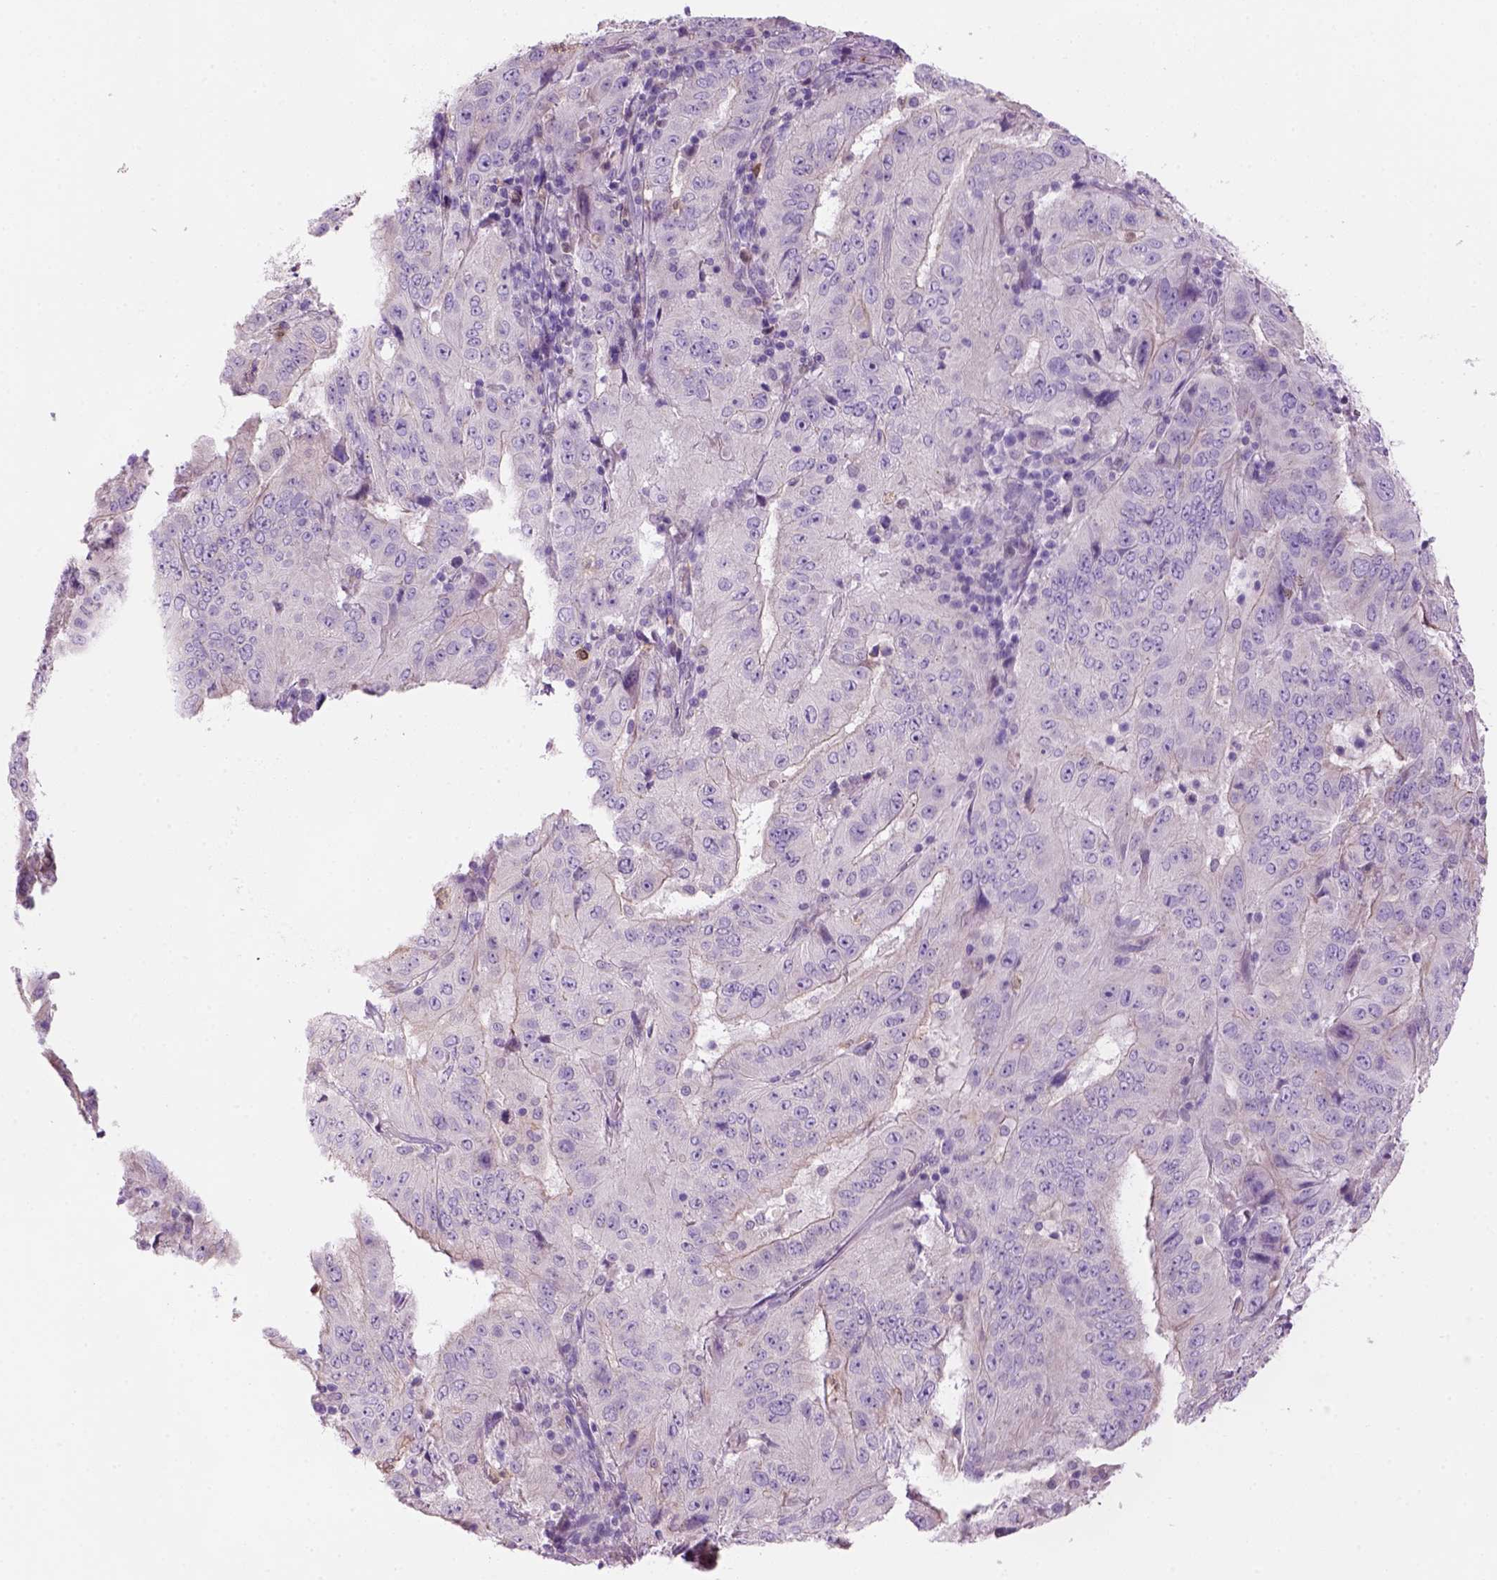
{"staining": {"intensity": "negative", "quantity": "none", "location": "none"}, "tissue": "pancreatic cancer", "cell_type": "Tumor cells", "image_type": "cancer", "snomed": [{"axis": "morphology", "description": "Adenocarcinoma, NOS"}, {"axis": "topography", "description": "Pancreas"}], "caption": "High magnification brightfield microscopy of adenocarcinoma (pancreatic) stained with DAB (3,3'-diaminobenzidine) (brown) and counterstained with hematoxylin (blue): tumor cells show no significant positivity.", "gene": "CD84", "patient": {"sex": "male", "age": 63}}